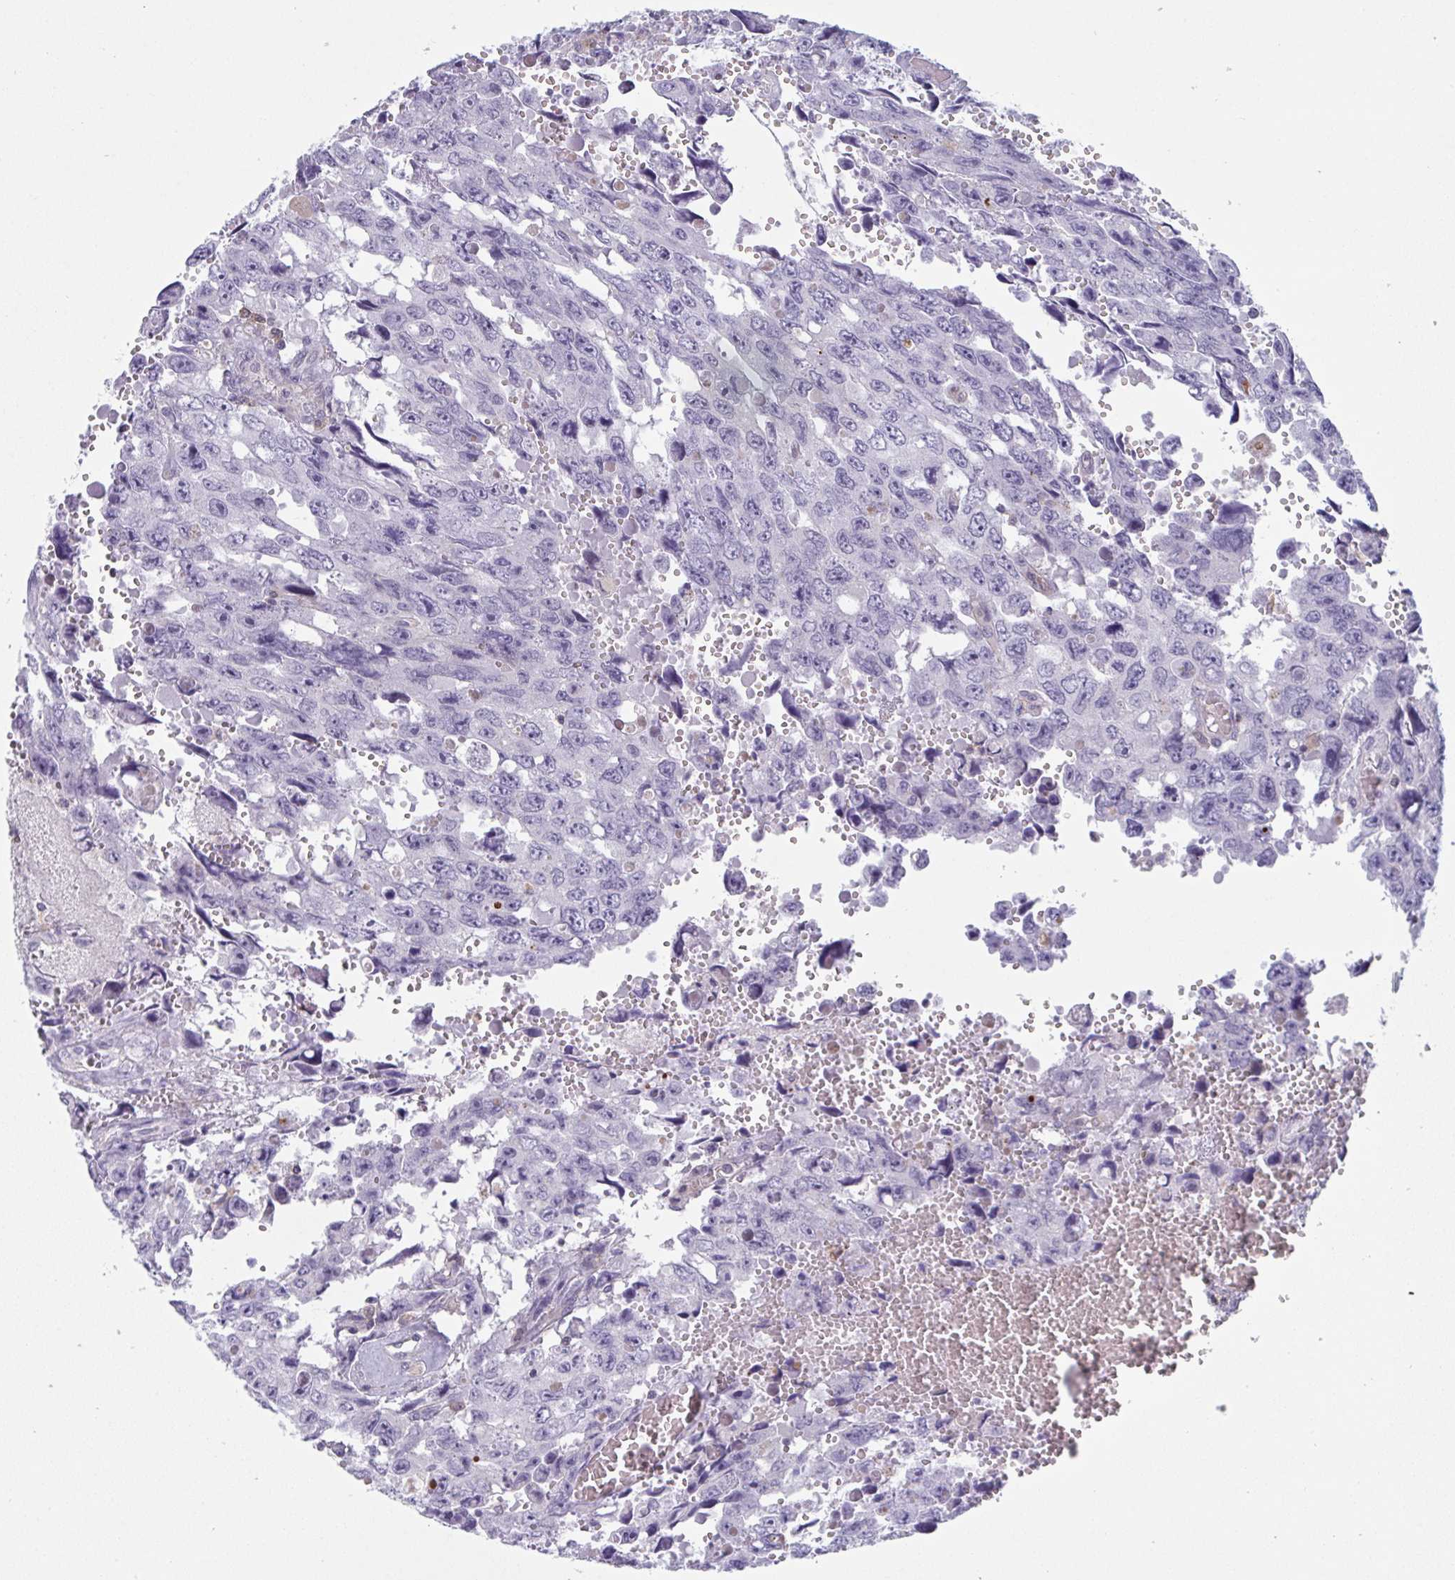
{"staining": {"intensity": "negative", "quantity": "none", "location": "none"}, "tissue": "testis cancer", "cell_type": "Tumor cells", "image_type": "cancer", "snomed": [{"axis": "morphology", "description": "Seminoma, NOS"}, {"axis": "topography", "description": "Testis"}], "caption": "Histopathology image shows no significant protein positivity in tumor cells of testis cancer (seminoma). (Stains: DAB immunohistochemistry (IHC) with hematoxylin counter stain, Microscopy: brightfield microscopy at high magnification).", "gene": "DISP2", "patient": {"sex": "male", "age": 26}}